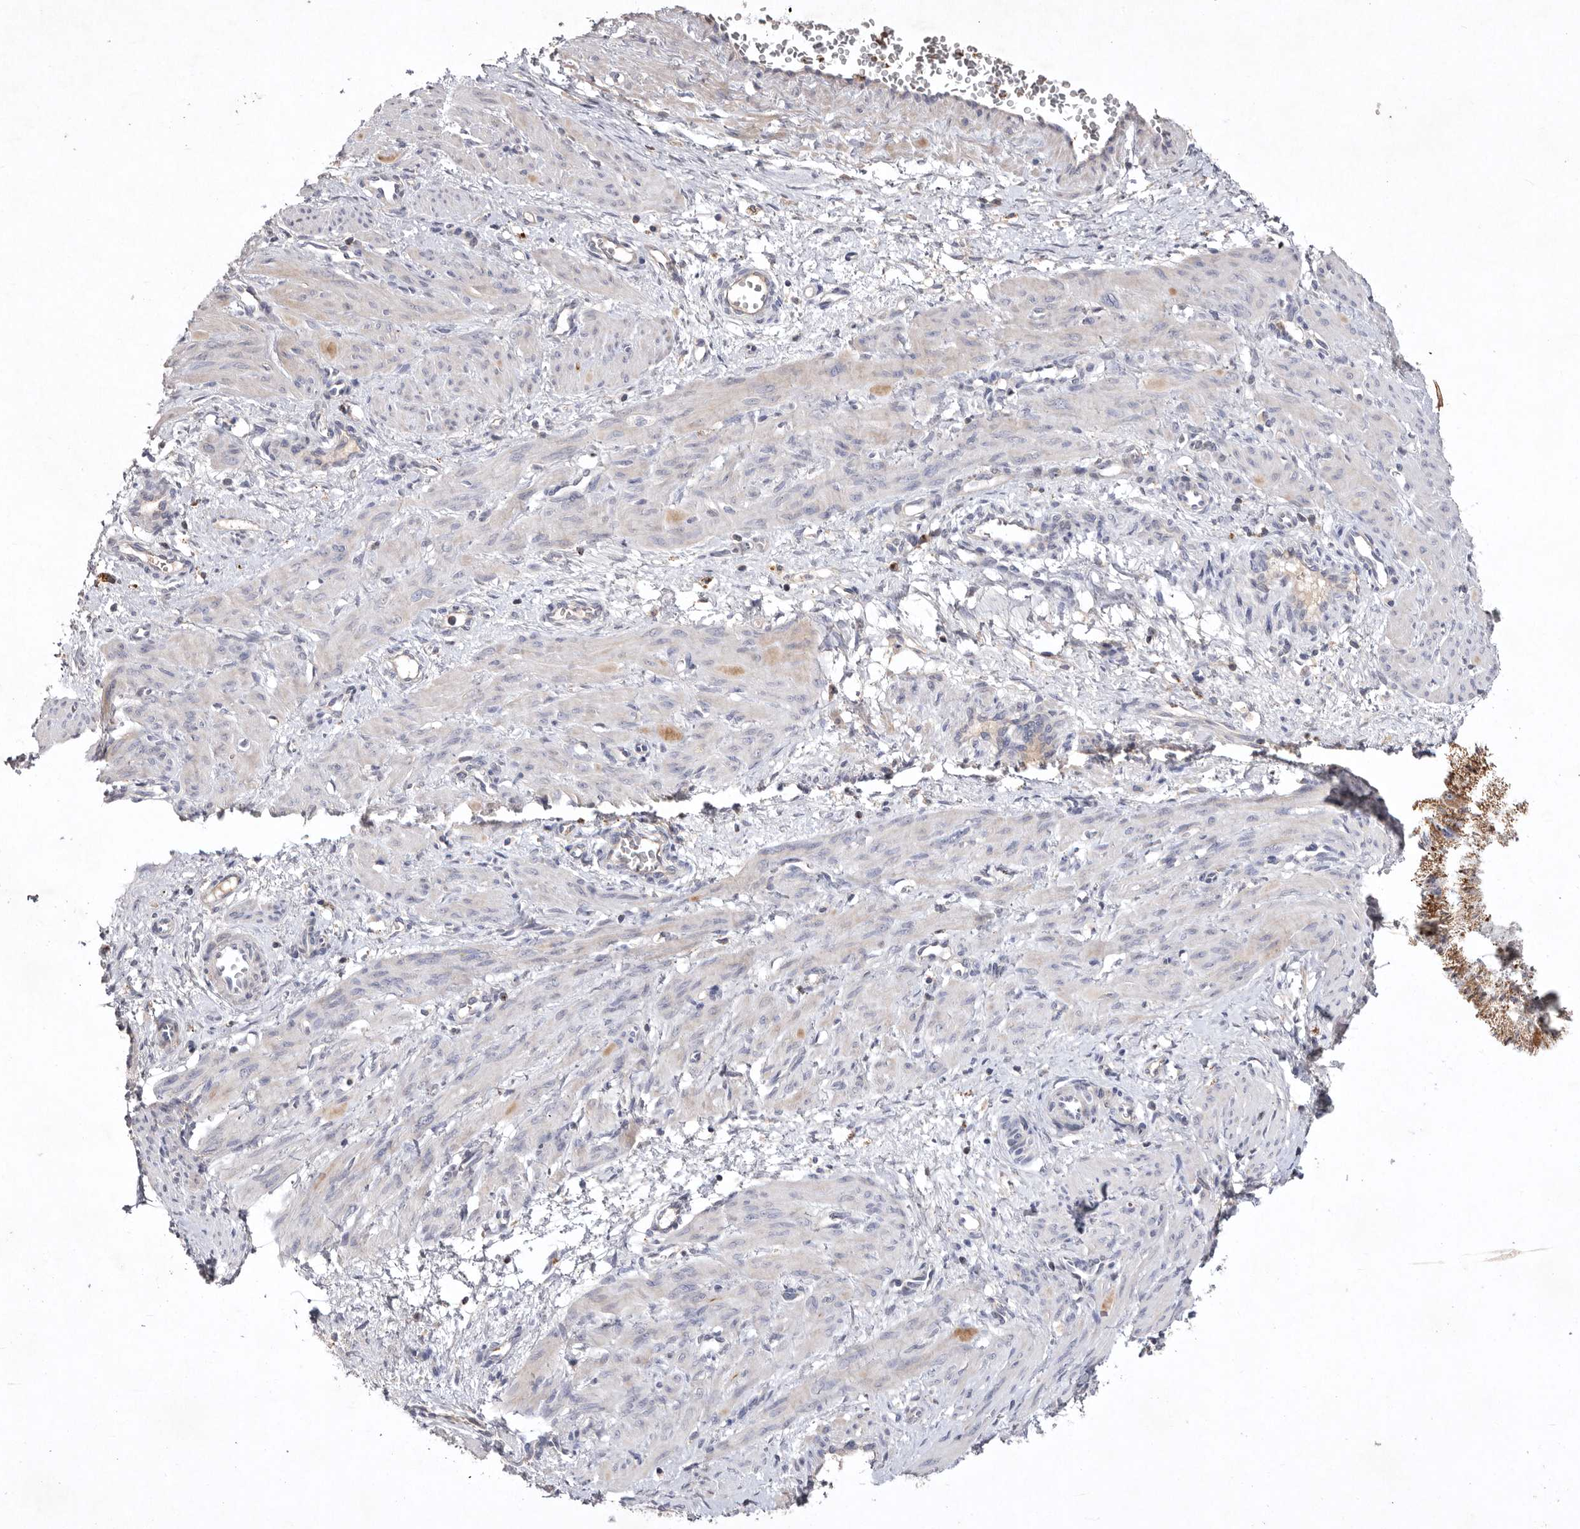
{"staining": {"intensity": "weak", "quantity": "<25%", "location": "cytoplasmic/membranous"}, "tissue": "smooth muscle", "cell_type": "Smooth muscle cells", "image_type": "normal", "snomed": [{"axis": "morphology", "description": "Normal tissue, NOS"}, {"axis": "topography", "description": "Endometrium"}], "caption": "Smooth muscle cells show no significant protein staining in normal smooth muscle.", "gene": "TNFSF14", "patient": {"sex": "female", "age": 33}}